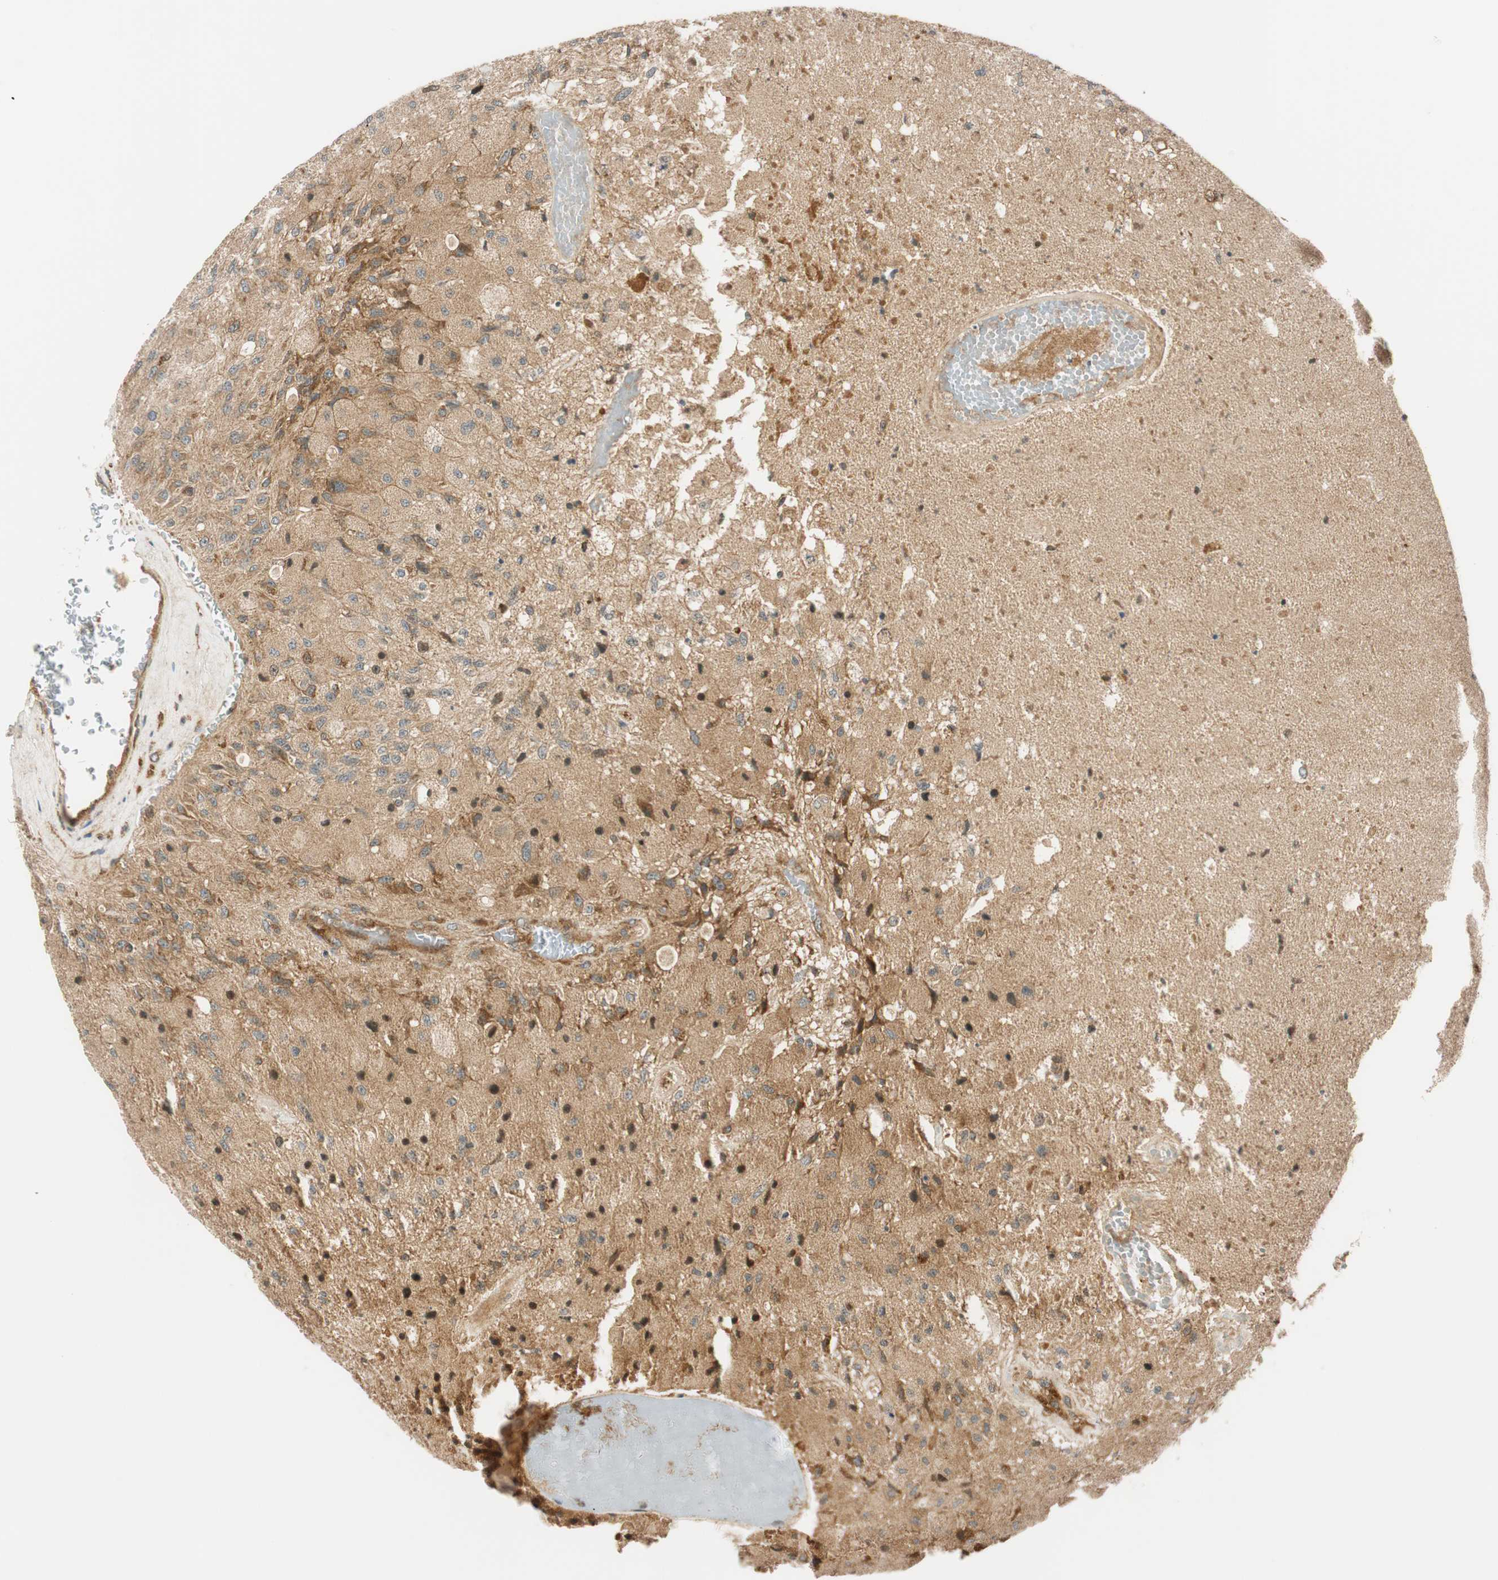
{"staining": {"intensity": "negative", "quantity": "none", "location": "none"}, "tissue": "glioma", "cell_type": "Tumor cells", "image_type": "cancer", "snomed": [{"axis": "morphology", "description": "Normal tissue, NOS"}, {"axis": "morphology", "description": "Glioma, malignant, High grade"}, {"axis": "topography", "description": "Cerebral cortex"}], "caption": "Immunohistochemical staining of malignant glioma (high-grade) exhibits no significant staining in tumor cells. Nuclei are stained in blue.", "gene": "ABI1", "patient": {"sex": "male", "age": 77}}